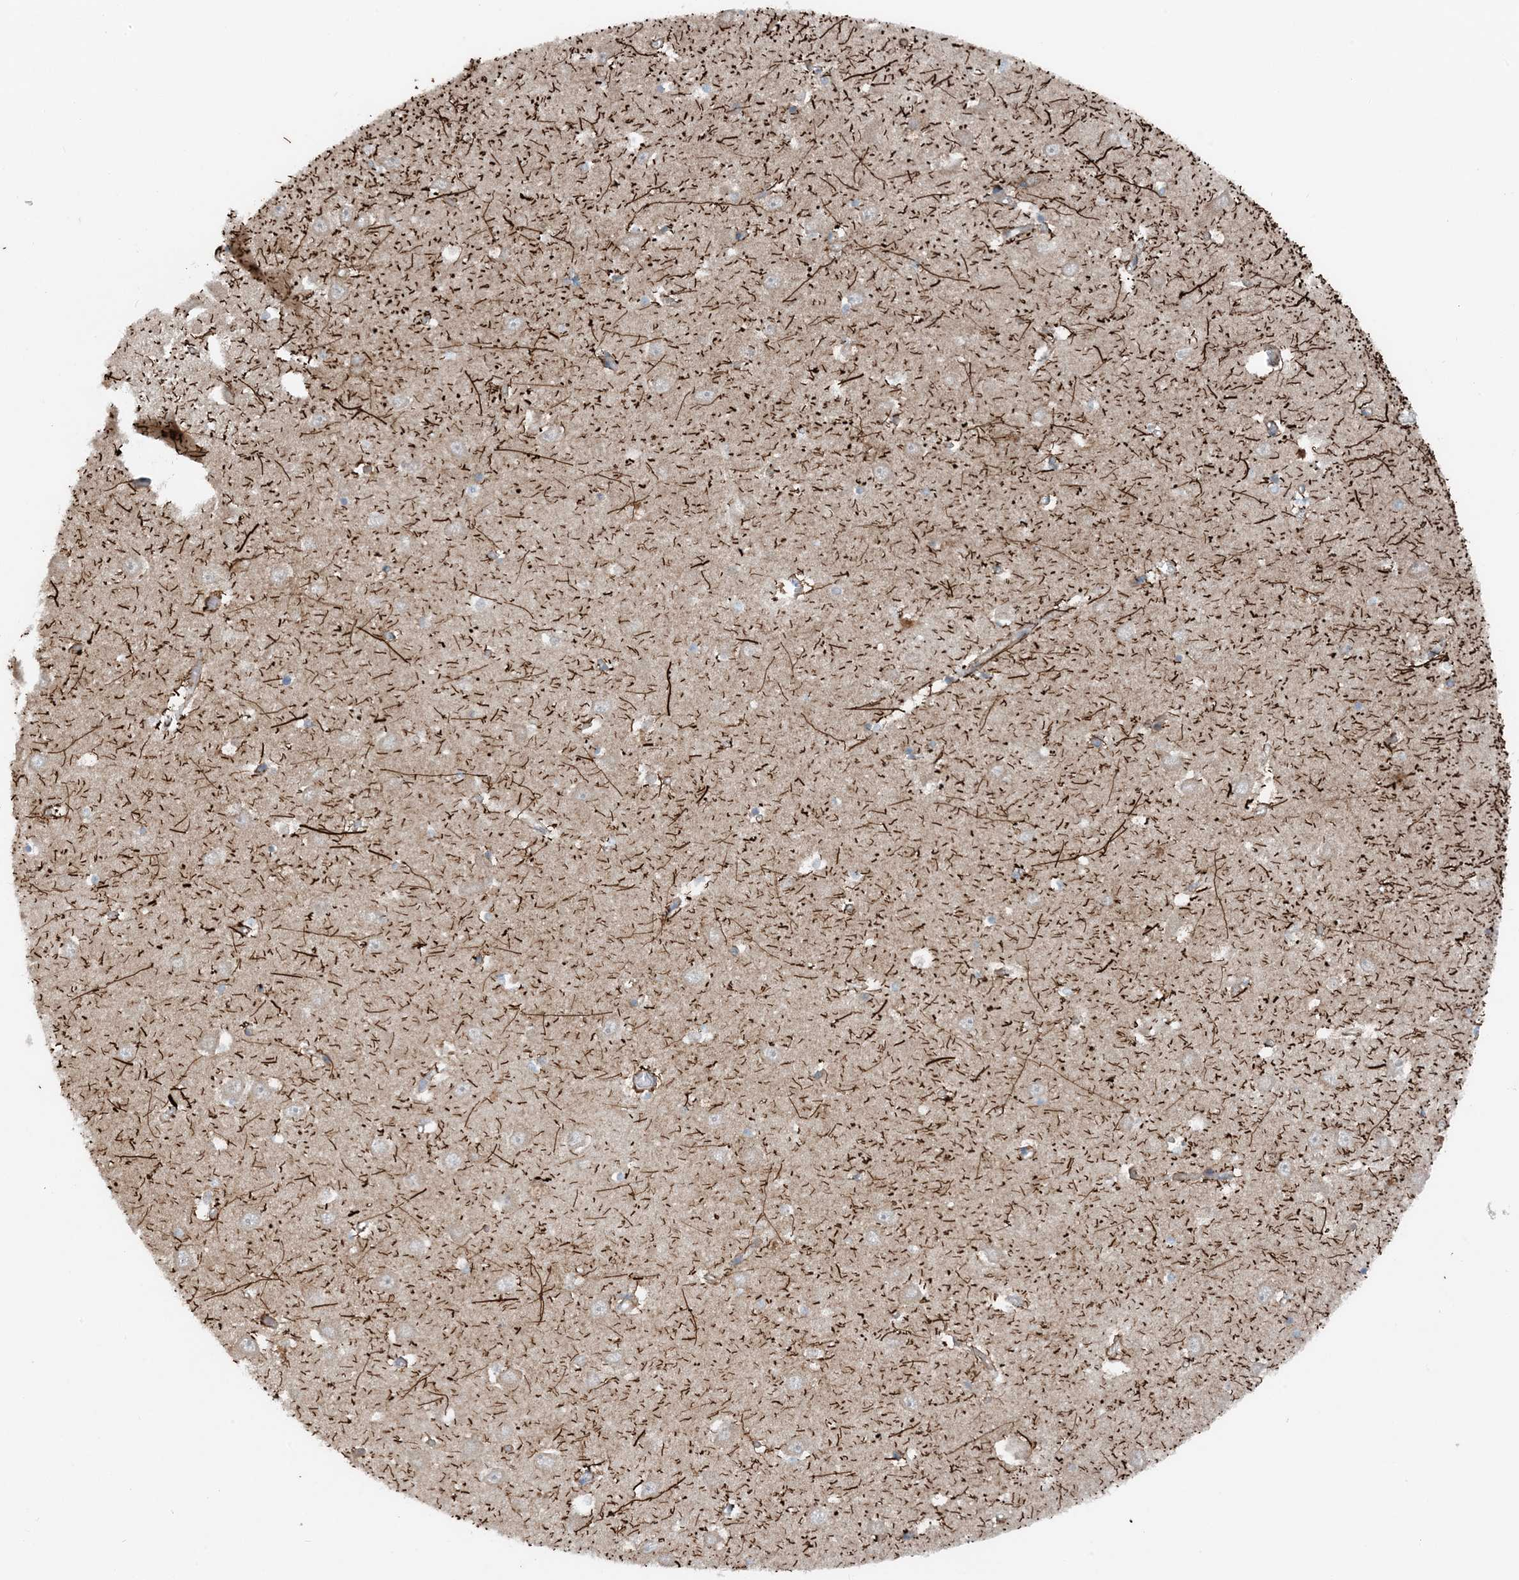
{"staining": {"intensity": "negative", "quantity": "none", "location": "none"}, "tissue": "hippocampus", "cell_type": "Glial cells", "image_type": "normal", "snomed": [{"axis": "morphology", "description": "Normal tissue, NOS"}, {"axis": "topography", "description": "Hippocampus"}], "caption": "IHC of benign hippocampus shows no staining in glial cells. The staining was performed using DAB to visualize the protein expression in brown, while the nuclei were stained in blue with hematoxylin (Magnification: 20x).", "gene": "MITD1", "patient": {"sex": "male", "age": 70}}